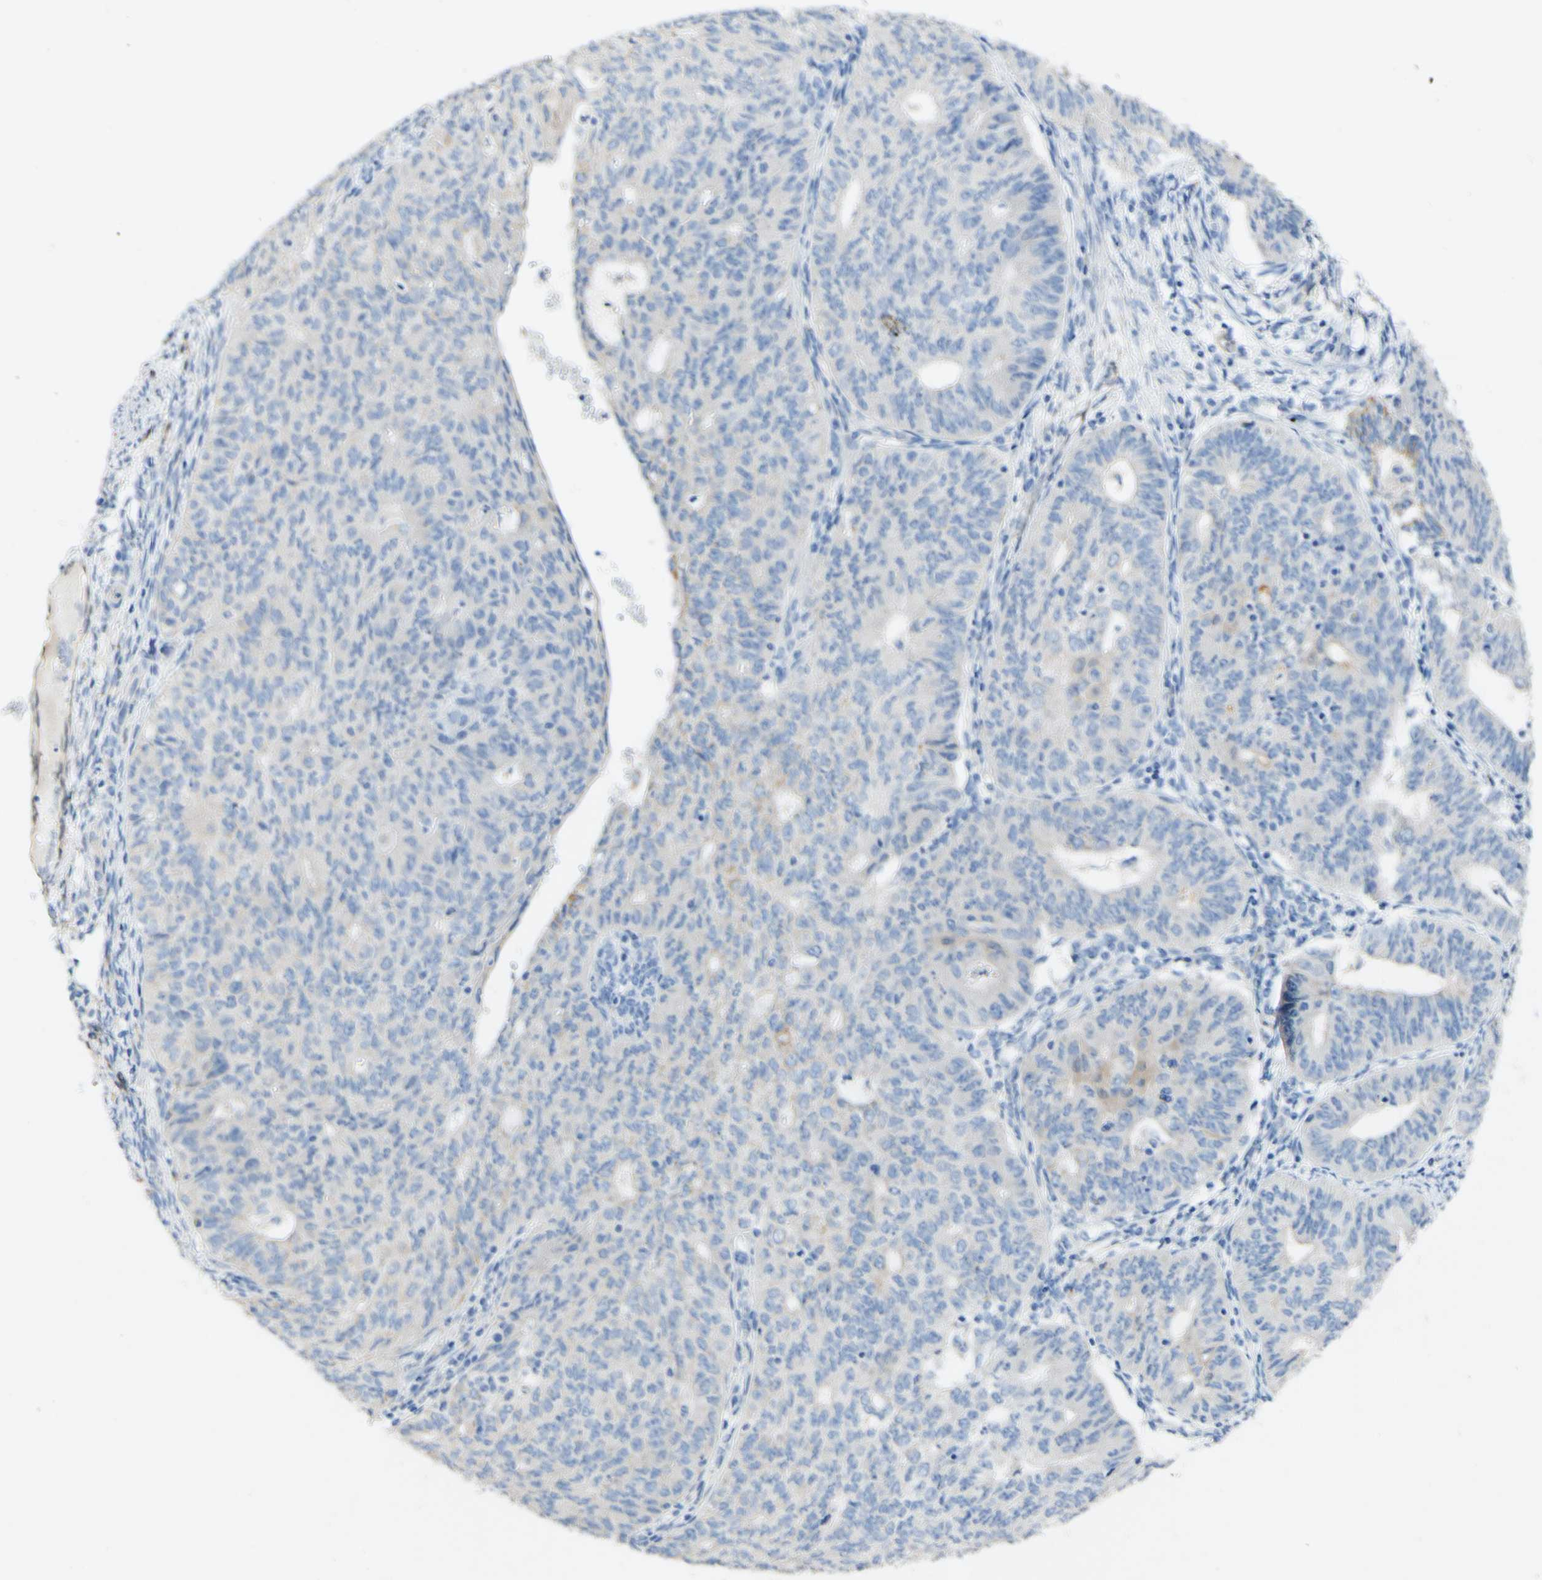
{"staining": {"intensity": "weak", "quantity": "<25%", "location": "cytoplasmic/membranous"}, "tissue": "endometrial cancer", "cell_type": "Tumor cells", "image_type": "cancer", "snomed": [{"axis": "morphology", "description": "Adenocarcinoma, NOS"}, {"axis": "topography", "description": "Endometrium"}], "caption": "This micrograph is of endometrial cancer (adenocarcinoma) stained with immunohistochemistry (IHC) to label a protein in brown with the nuclei are counter-stained blue. There is no expression in tumor cells.", "gene": "FGF4", "patient": {"sex": "female", "age": 32}}